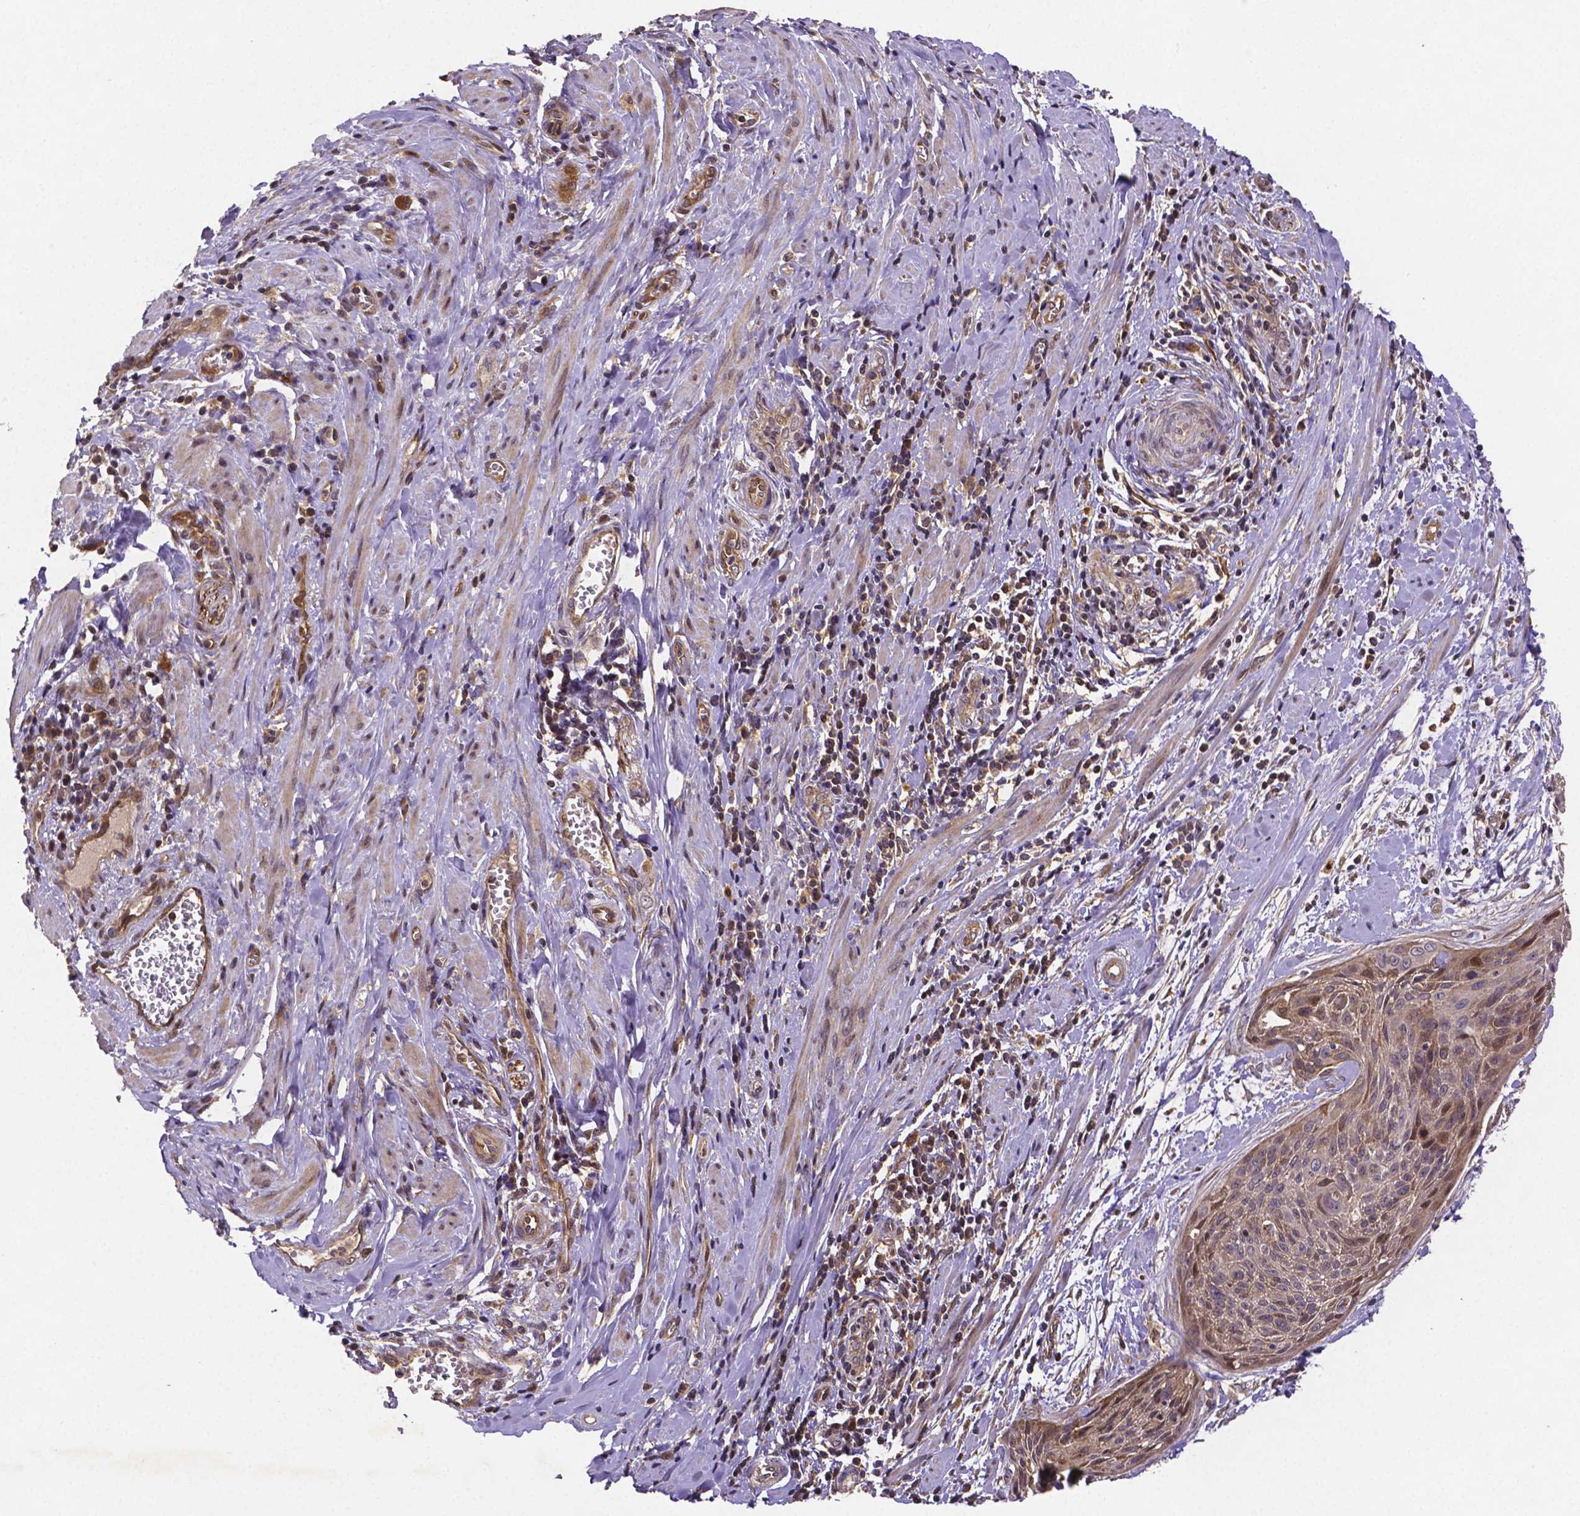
{"staining": {"intensity": "weak", "quantity": ">75%", "location": "cytoplasmic/membranous"}, "tissue": "cervical cancer", "cell_type": "Tumor cells", "image_type": "cancer", "snomed": [{"axis": "morphology", "description": "Squamous cell carcinoma, NOS"}, {"axis": "topography", "description": "Cervix"}], "caption": "Squamous cell carcinoma (cervical) stained for a protein (brown) exhibits weak cytoplasmic/membranous positive expression in about >75% of tumor cells.", "gene": "RNF123", "patient": {"sex": "female", "age": 55}}